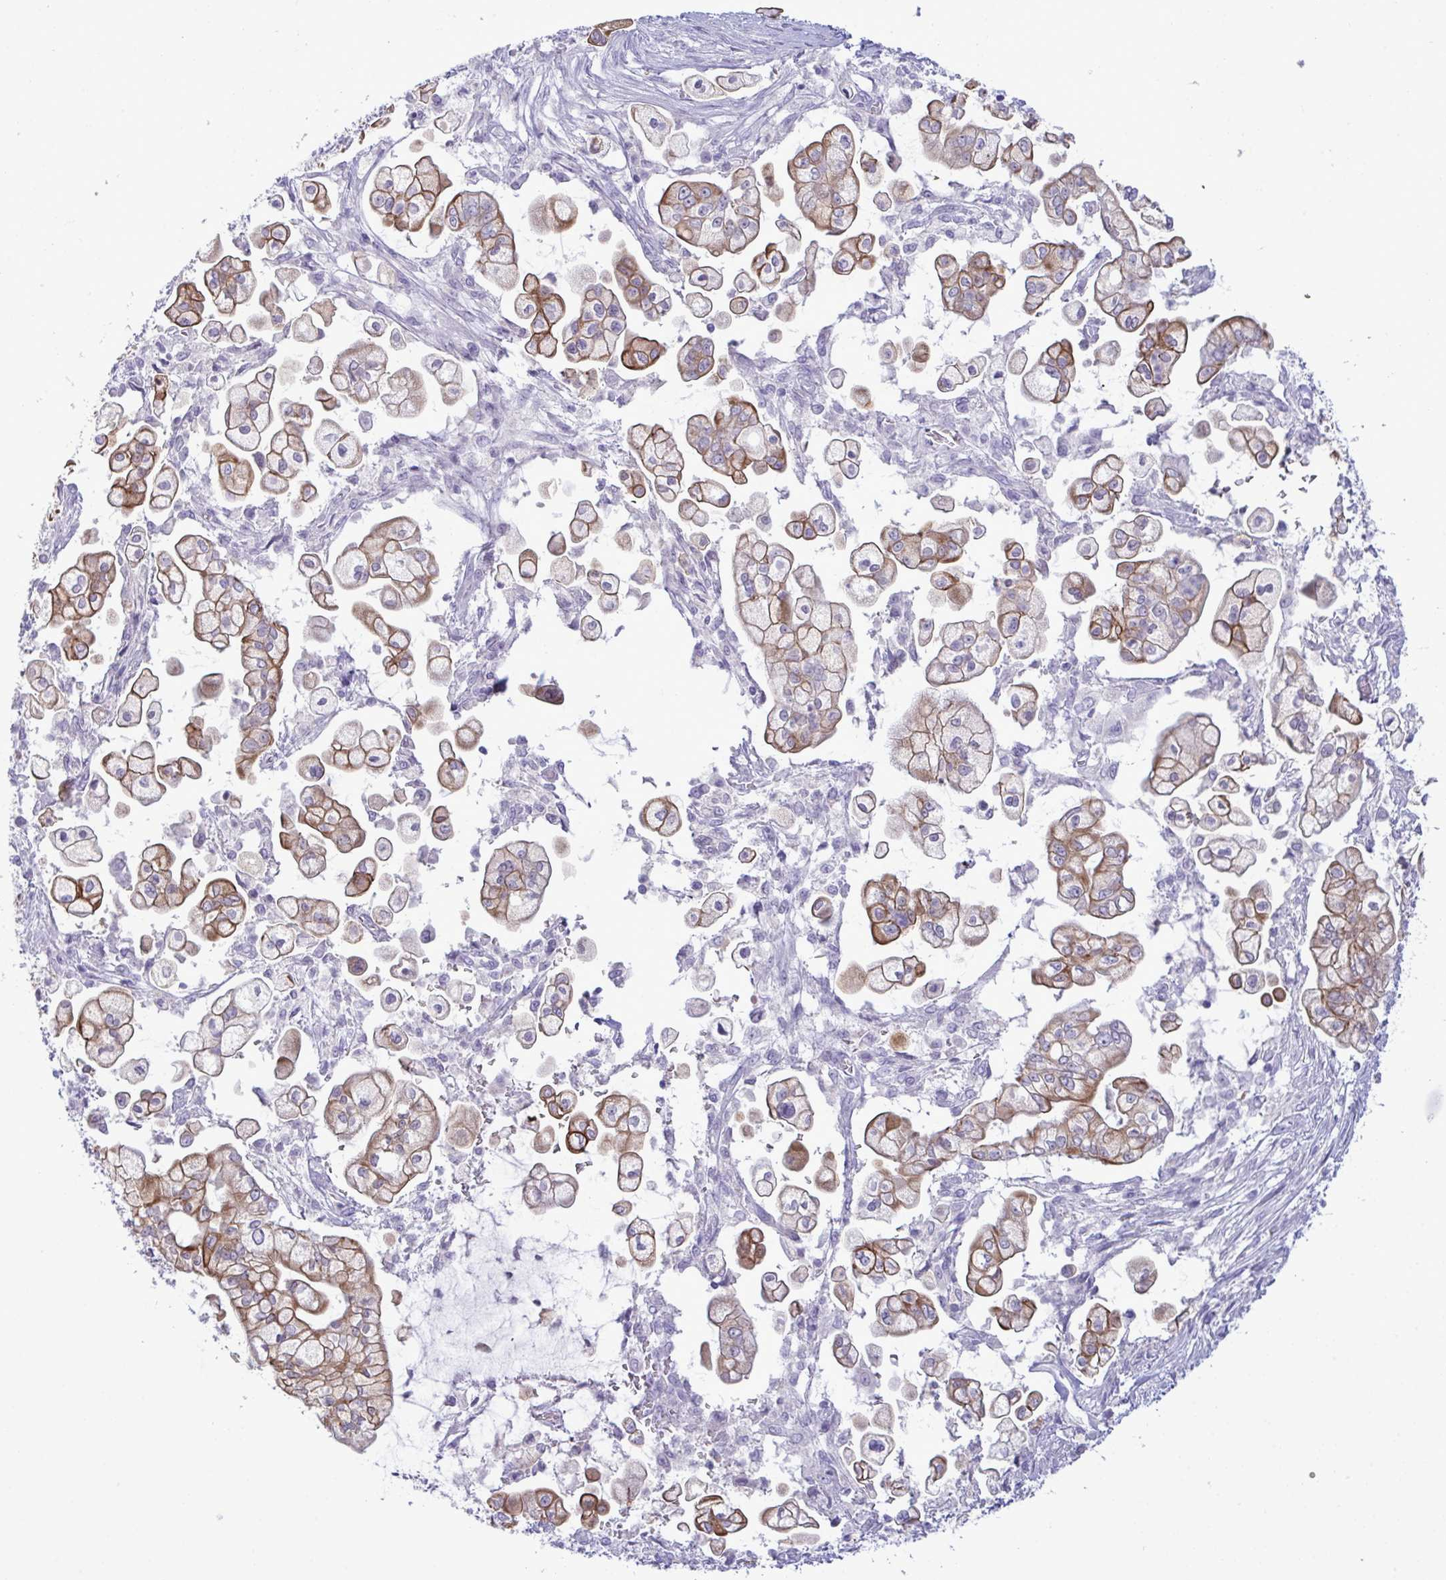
{"staining": {"intensity": "moderate", "quantity": ">75%", "location": "cytoplasmic/membranous"}, "tissue": "pancreatic cancer", "cell_type": "Tumor cells", "image_type": "cancer", "snomed": [{"axis": "morphology", "description": "Adenocarcinoma, NOS"}, {"axis": "topography", "description": "Pancreas"}], "caption": "A histopathology image of human pancreatic cancer stained for a protein demonstrates moderate cytoplasmic/membranous brown staining in tumor cells.", "gene": "TENT5D", "patient": {"sex": "female", "age": 69}}